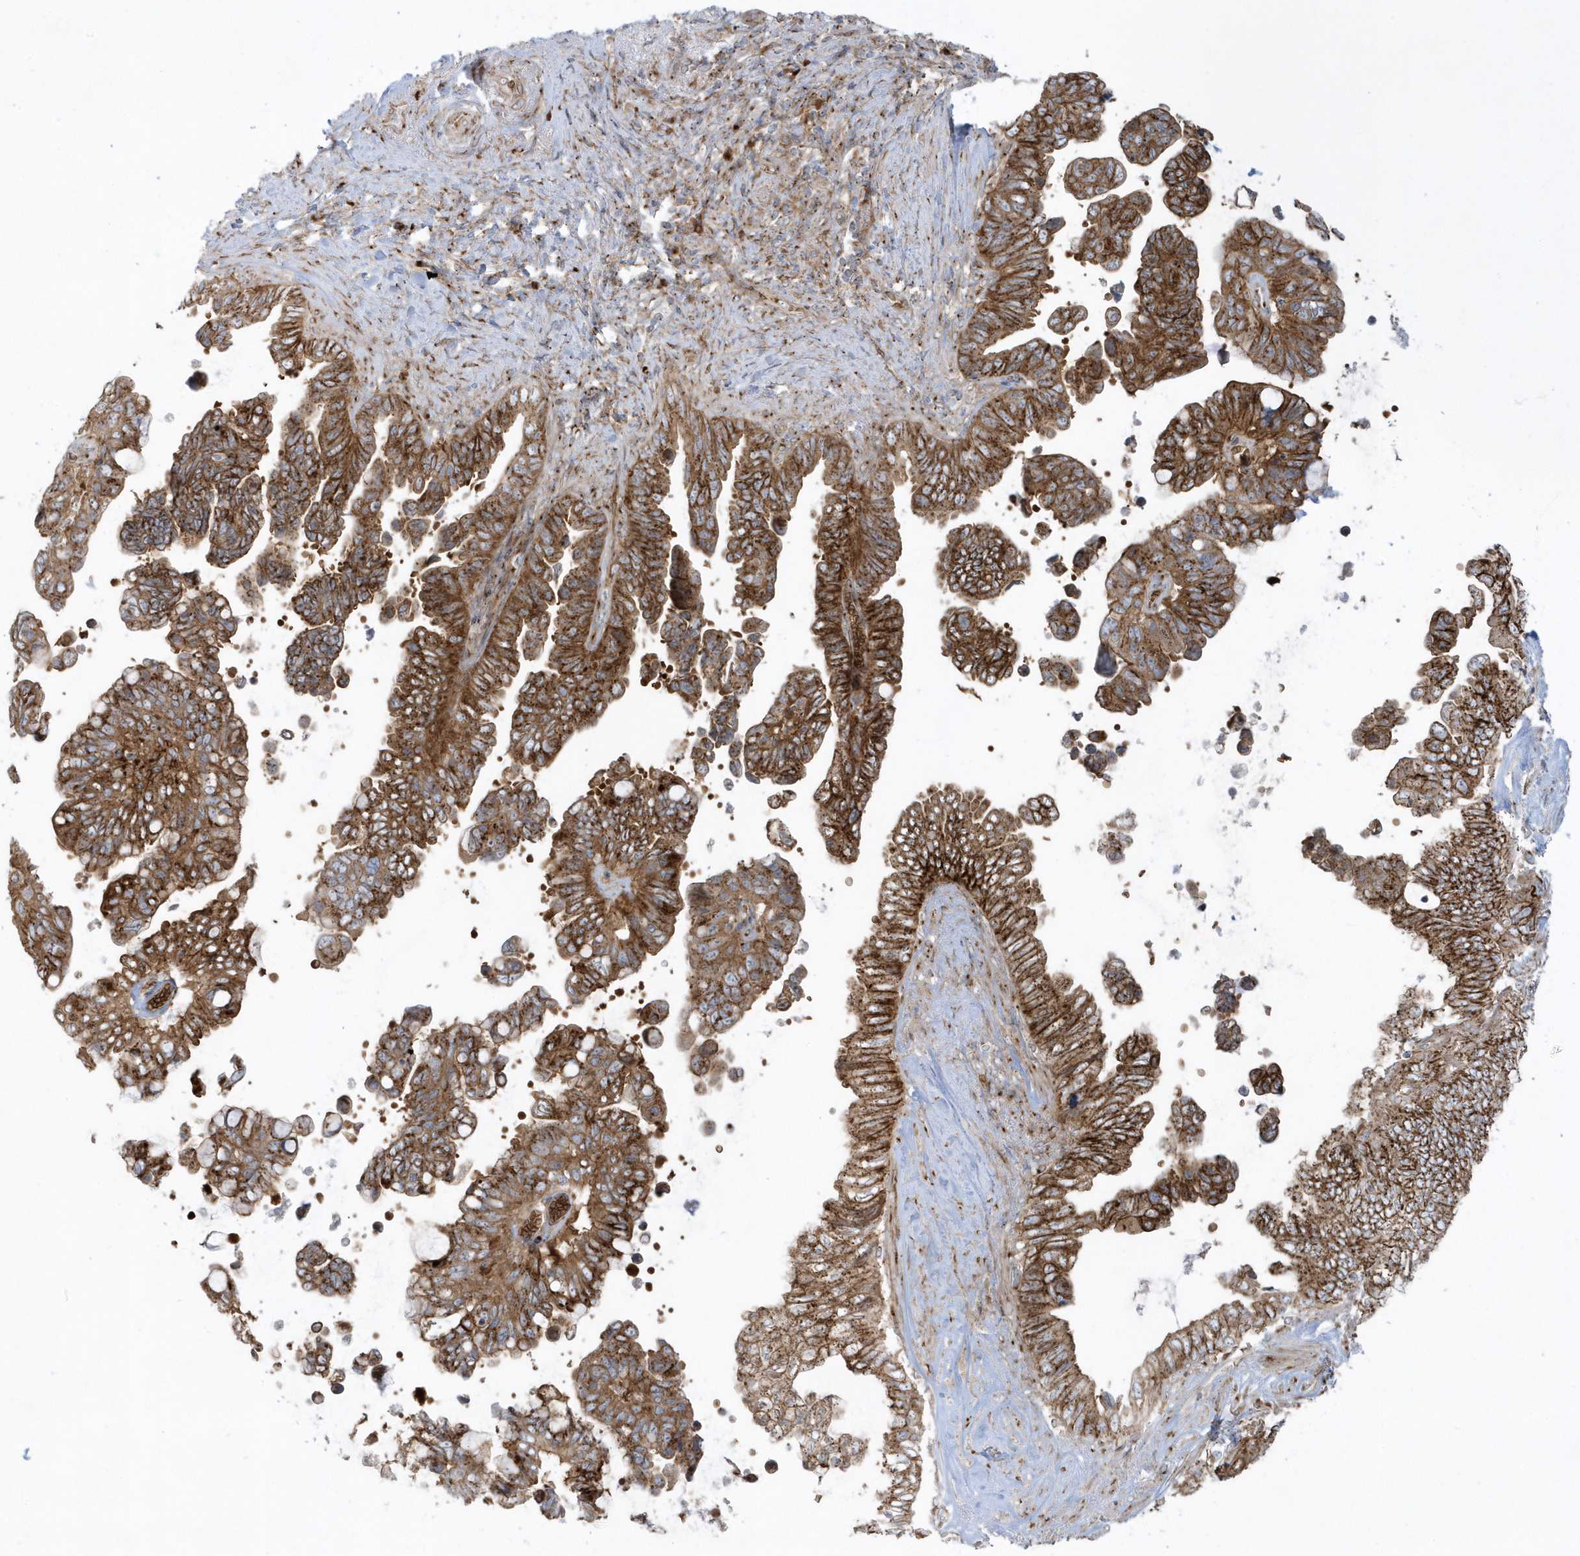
{"staining": {"intensity": "strong", "quantity": ">75%", "location": "cytoplasmic/membranous"}, "tissue": "pancreatic cancer", "cell_type": "Tumor cells", "image_type": "cancer", "snomed": [{"axis": "morphology", "description": "Adenocarcinoma, NOS"}, {"axis": "topography", "description": "Pancreas"}], "caption": "Pancreatic cancer (adenocarcinoma) stained with a brown dye demonstrates strong cytoplasmic/membranous positive positivity in approximately >75% of tumor cells.", "gene": "RPP40", "patient": {"sex": "female", "age": 72}}